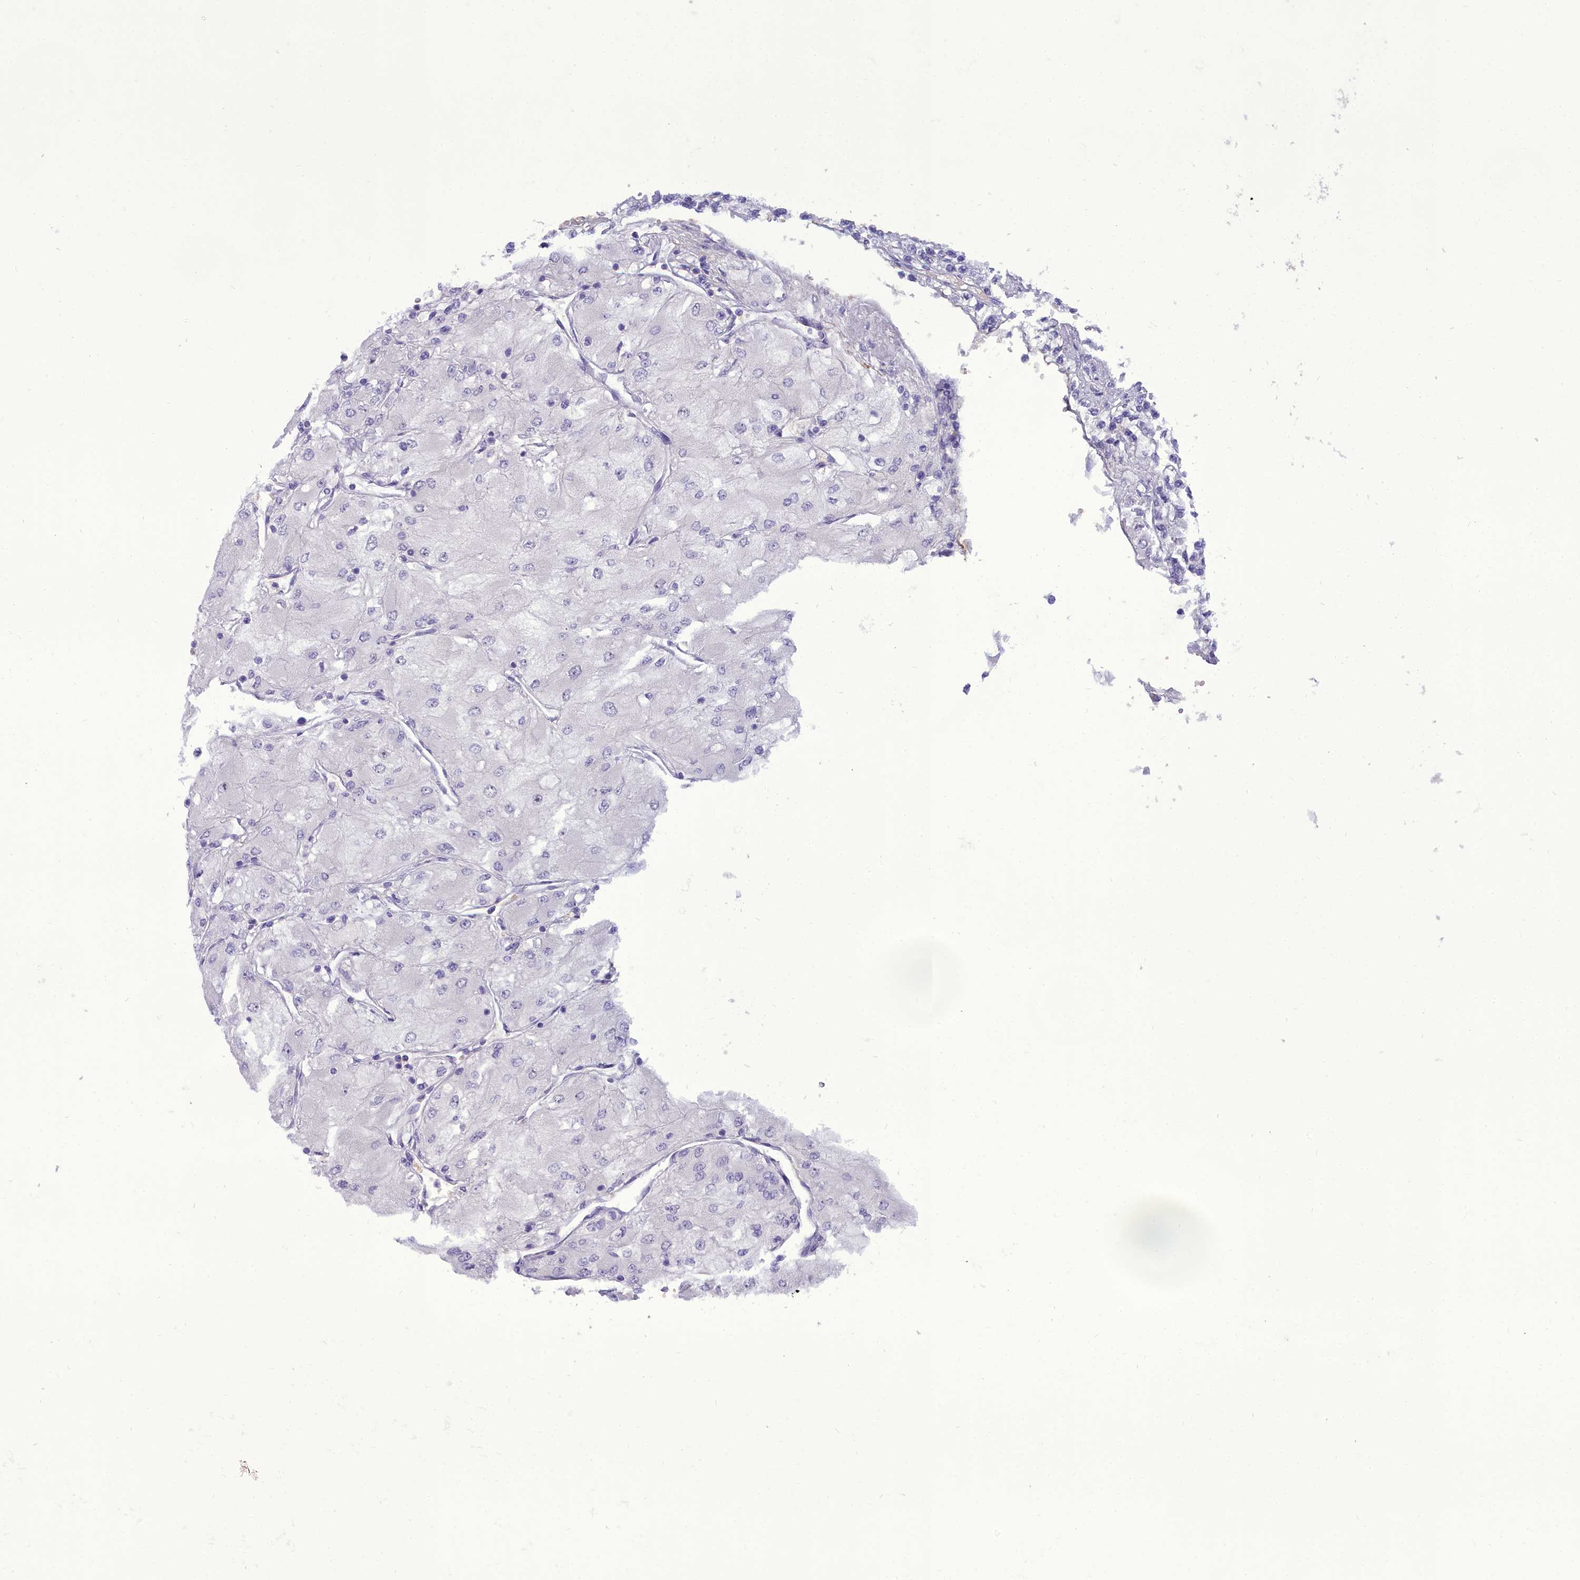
{"staining": {"intensity": "negative", "quantity": "none", "location": "none"}, "tissue": "renal cancer", "cell_type": "Tumor cells", "image_type": "cancer", "snomed": [{"axis": "morphology", "description": "Adenocarcinoma, NOS"}, {"axis": "topography", "description": "Kidney"}], "caption": "Tumor cells are negative for brown protein staining in renal cancer (adenocarcinoma).", "gene": "OSTN", "patient": {"sex": "male", "age": 80}}